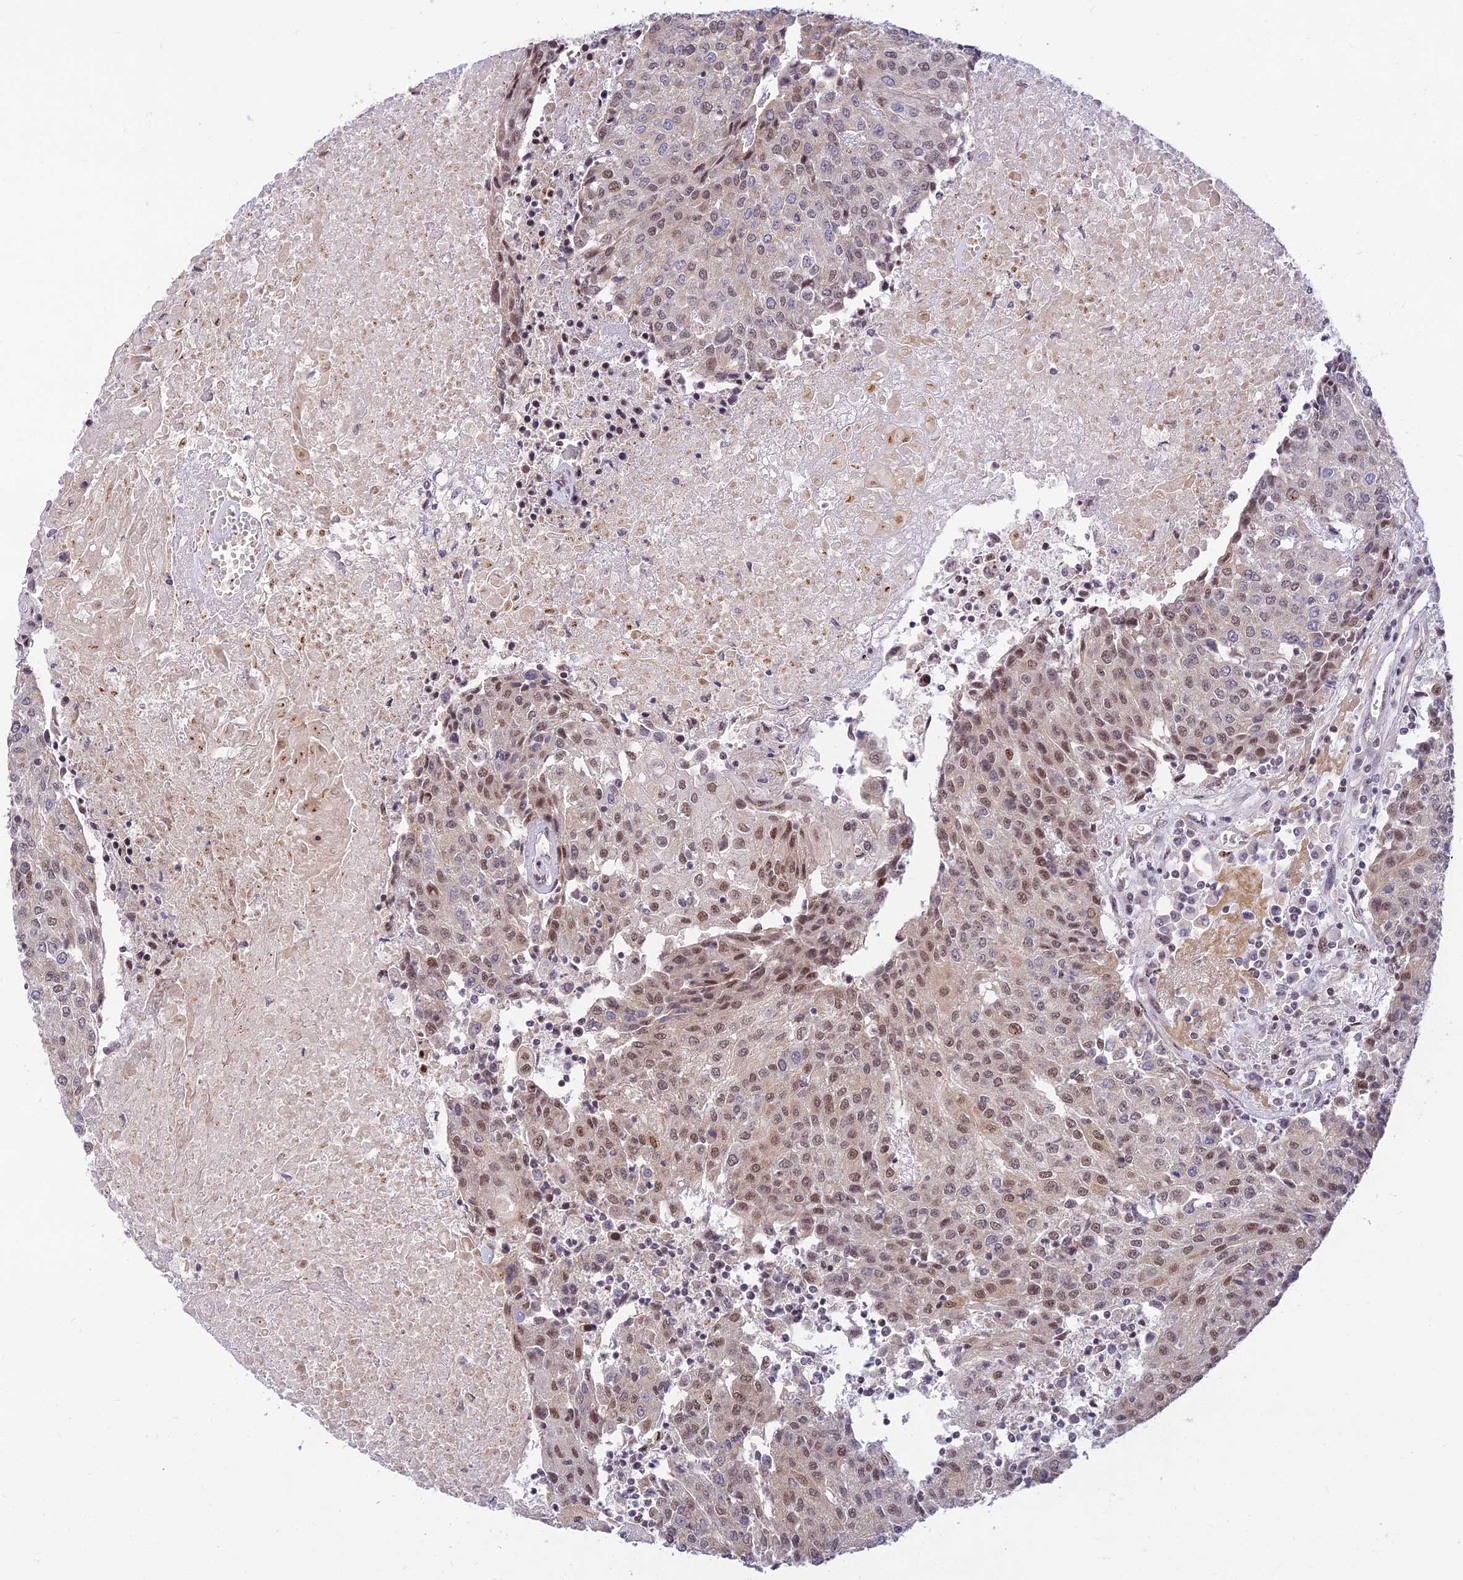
{"staining": {"intensity": "moderate", "quantity": ">75%", "location": "nuclear"}, "tissue": "urothelial cancer", "cell_type": "Tumor cells", "image_type": "cancer", "snomed": [{"axis": "morphology", "description": "Urothelial carcinoma, High grade"}, {"axis": "topography", "description": "Urinary bladder"}], "caption": "High-grade urothelial carcinoma tissue exhibits moderate nuclear expression in approximately >75% of tumor cells, visualized by immunohistochemistry.", "gene": "MICOS13", "patient": {"sex": "female", "age": 85}}